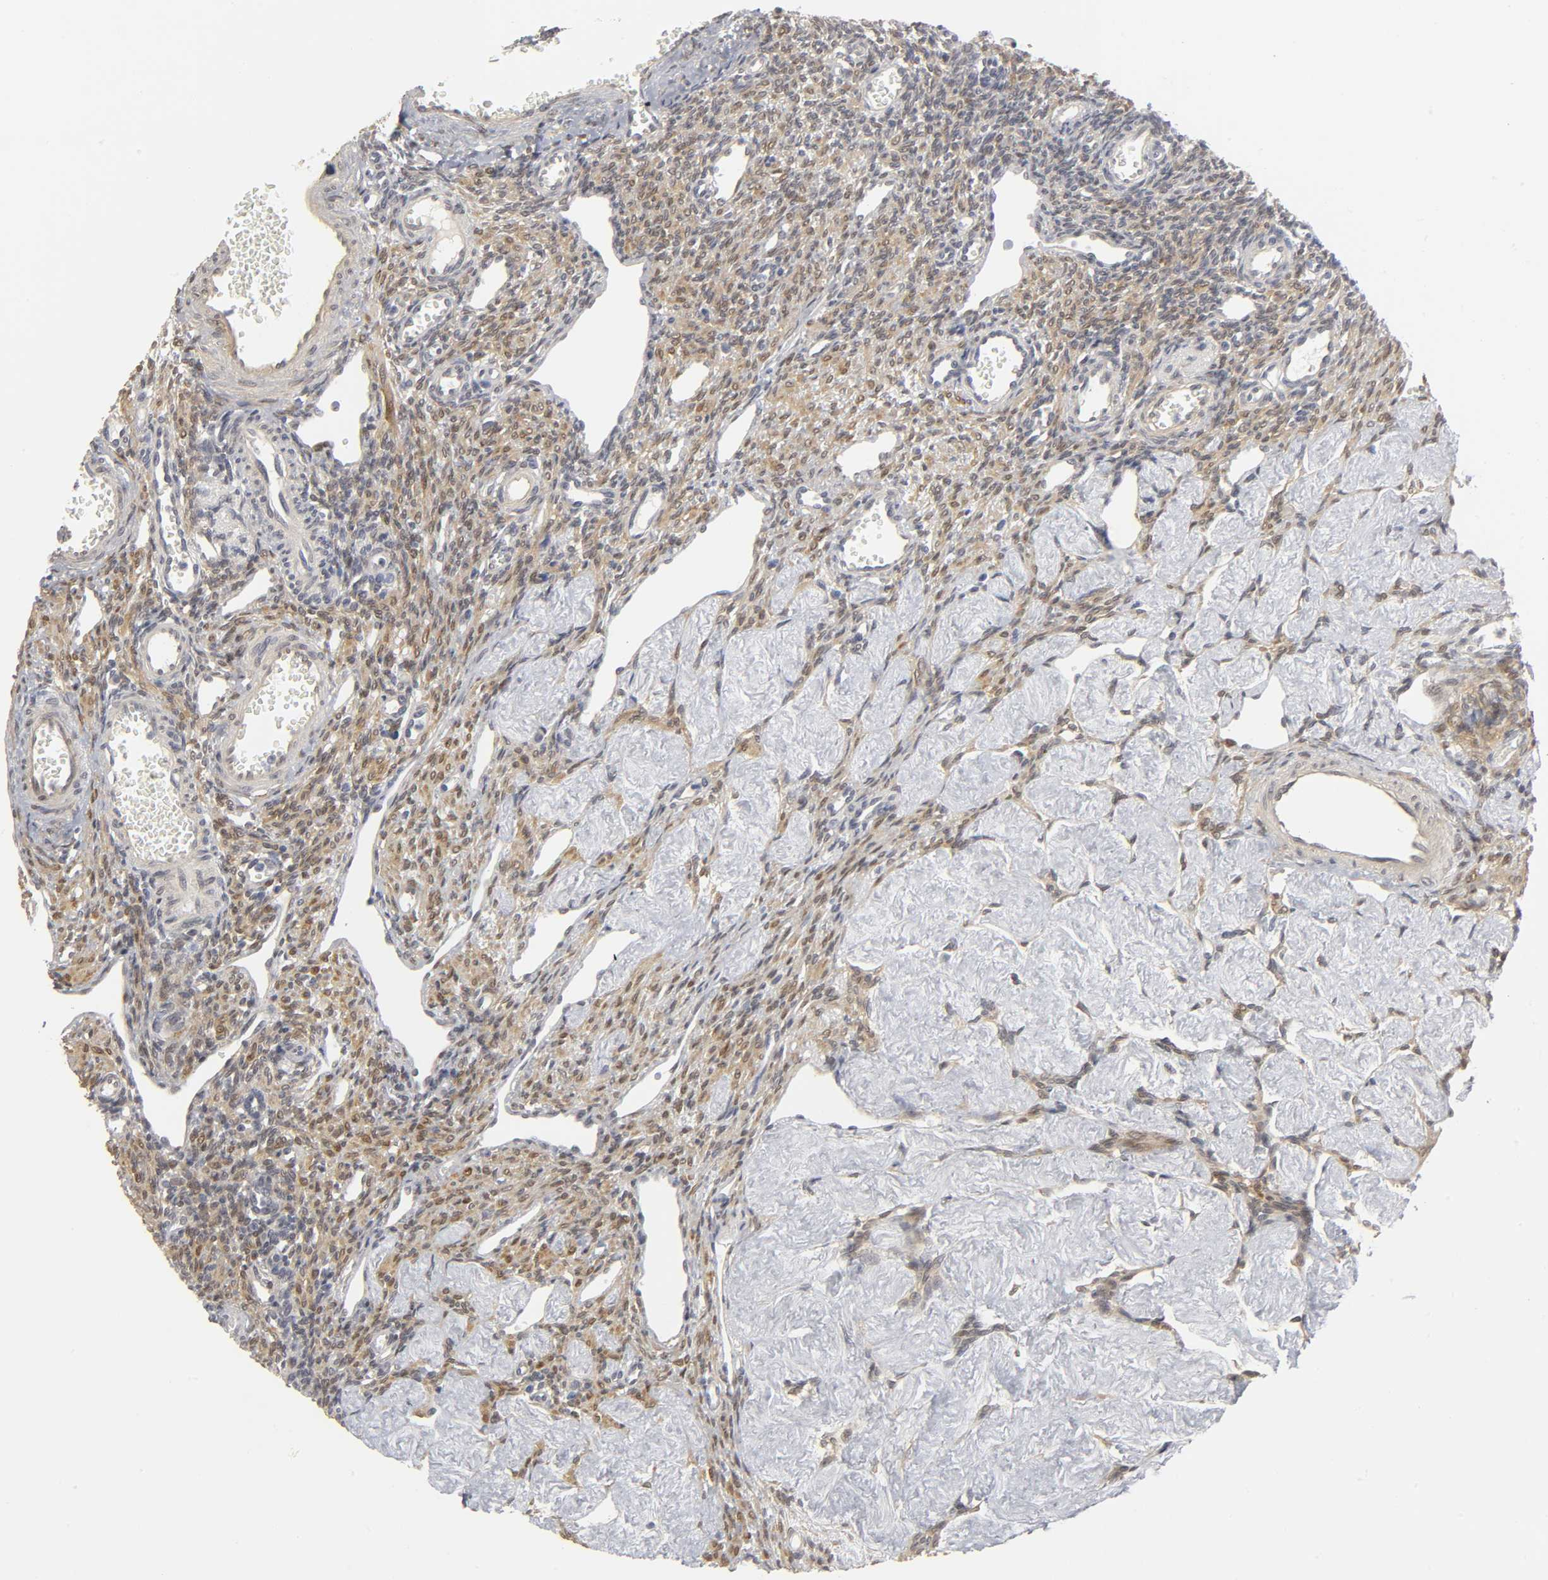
{"staining": {"intensity": "weak", "quantity": ">75%", "location": "cytoplasmic/membranous"}, "tissue": "ovary", "cell_type": "Ovarian stroma cells", "image_type": "normal", "snomed": [{"axis": "morphology", "description": "Normal tissue, NOS"}, {"axis": "topography", "description": "Ovary"}], "caption": "A high-resolution micrograph shows immunohistochemistry staining of benign ovary, which demonstrates weak cytoplasmic/membranous staining in about >75% of ovarian stroma cells.", "gene": "PDLIM3", "patient": {"sex": "female", "age": 33}}